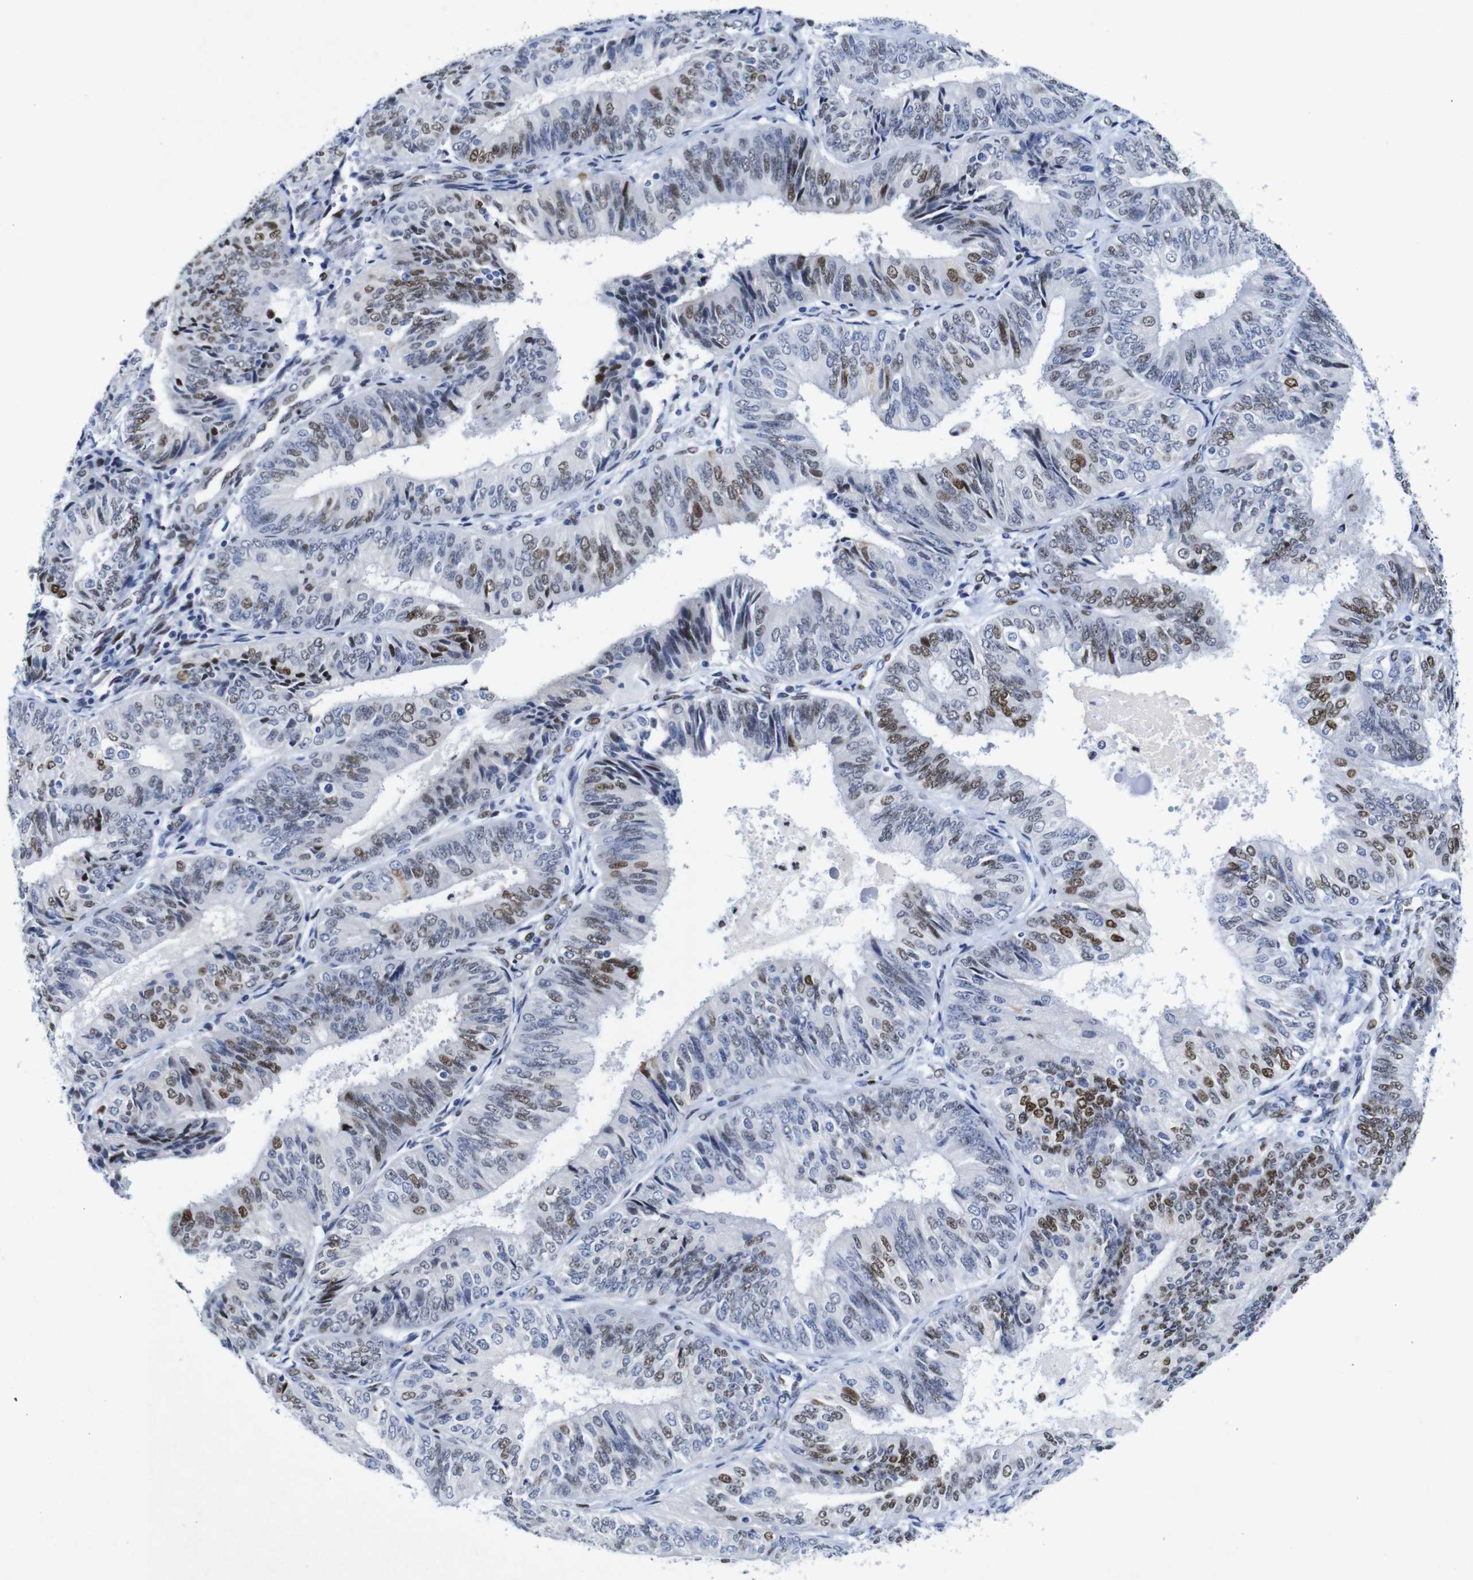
{"staining": {"intensity": "moderate", "quantity": "25%-75%", "location": "nuclear"}, "tissue": "endometrial cancer", "cell_type": "Tumor cells", "image_type": "cancer", "snomed": [{"axis": "morphology", "description": "Adenocarcinoma, NOS"}, {"axis": "topography", "description": "Endometrium"}], "caption": "An immunohistochemistry (IHC) histopathology image of tumor tissue is shown. Protein staining in brown highlights moderate nuclear positivity in endometrial cancer (adenocarcinoma) within tumor cells.", "gene": "FOSL2", "patient": {"sex": "female", "age": 58}}